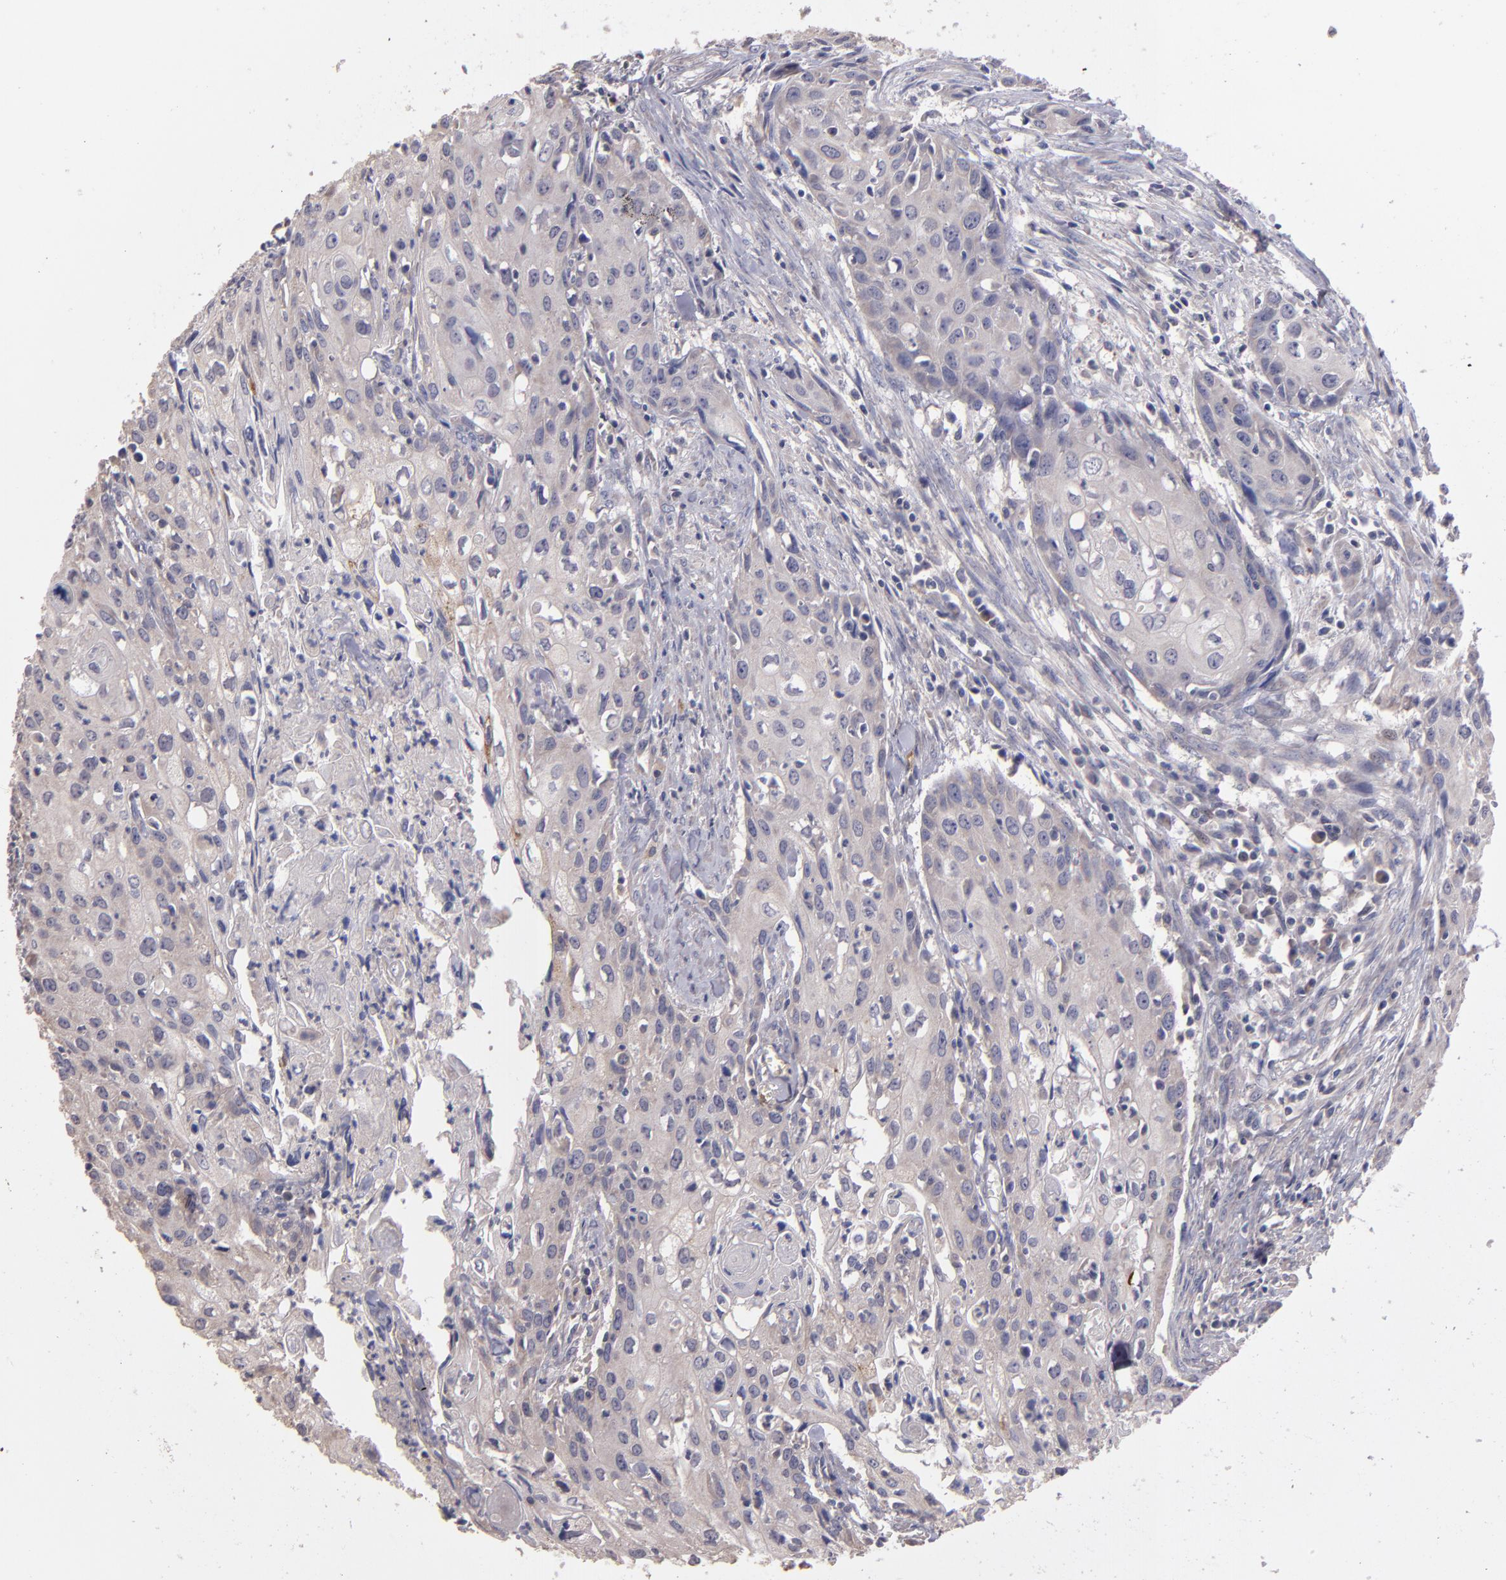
{"staining": {"intensity": "negative", "quantity": "none", "location": "none"}, "tissue": "urothelial cancer", "cell_type": "Tumor cells", "image_type": "cancer", "snomed": [{"axis": "morphology", "description": "Urothelial carcinoma, High grade"}, {"axis": "topography", "description": "Urinary bladder"}], "caption": "Image shows no significant protein expression in tumor cells of urothelial cancer.", "gene": "GNAZ", "patient": {"sex": "male", "age": 54}}